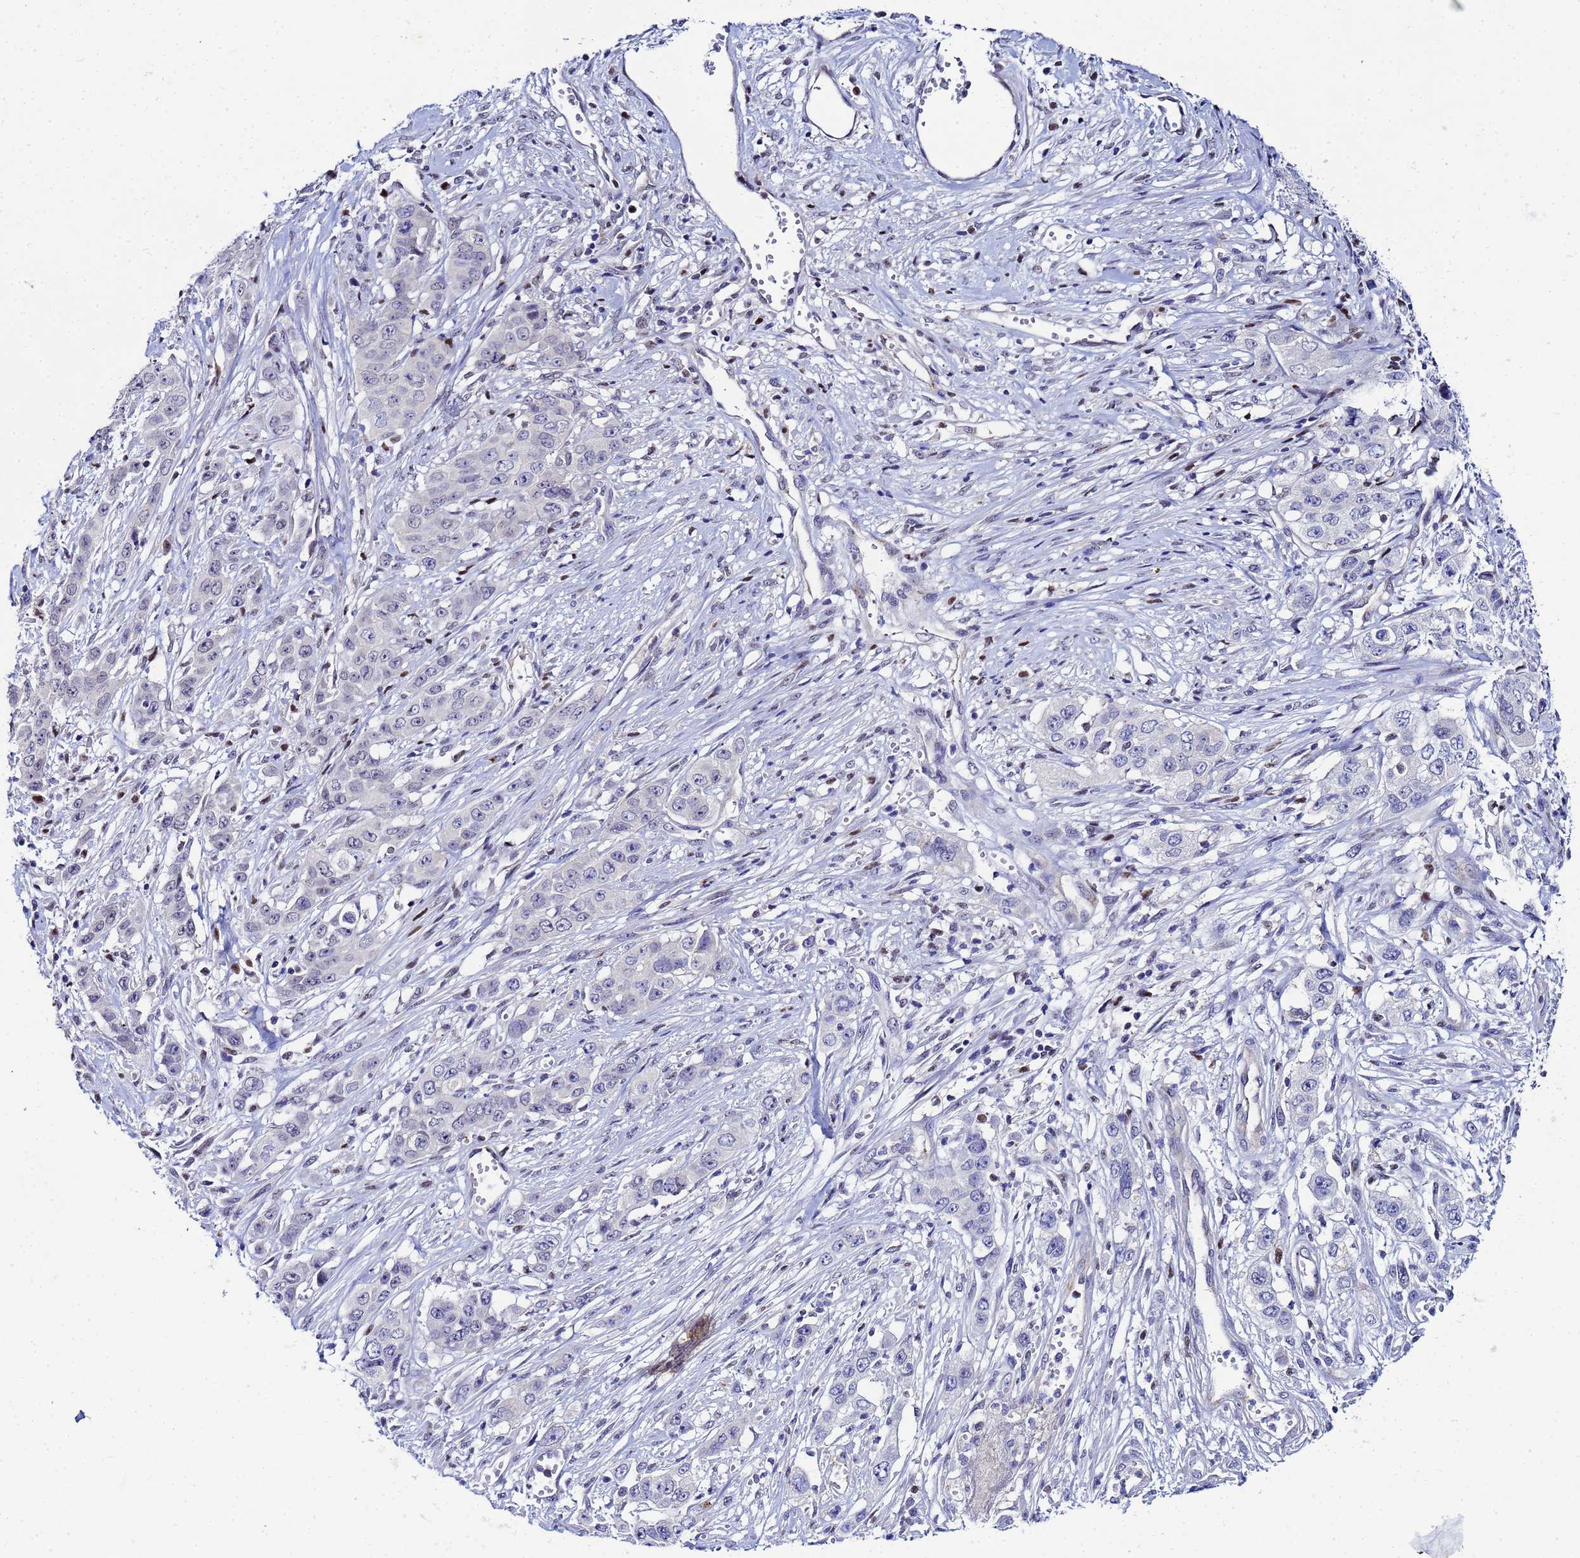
{"staining": {"intensity": "negative", "quantity": "none", "location": "none"}, "tissue": "stomach cancer", "cell_type": "Tumor cells", "image_type": "cancer", "snomed": [{"axis": "morphology", "description": "Adenocarcinoma, NOS"}, {"axis": "topography", "description": "Stomach, upper"}], "caption": "Tumor cells are negative for protein expression in human adenocarcinoma (stomach).", "gene": "SLC25A37", "patient": {"sex": "male", "age": 62}}